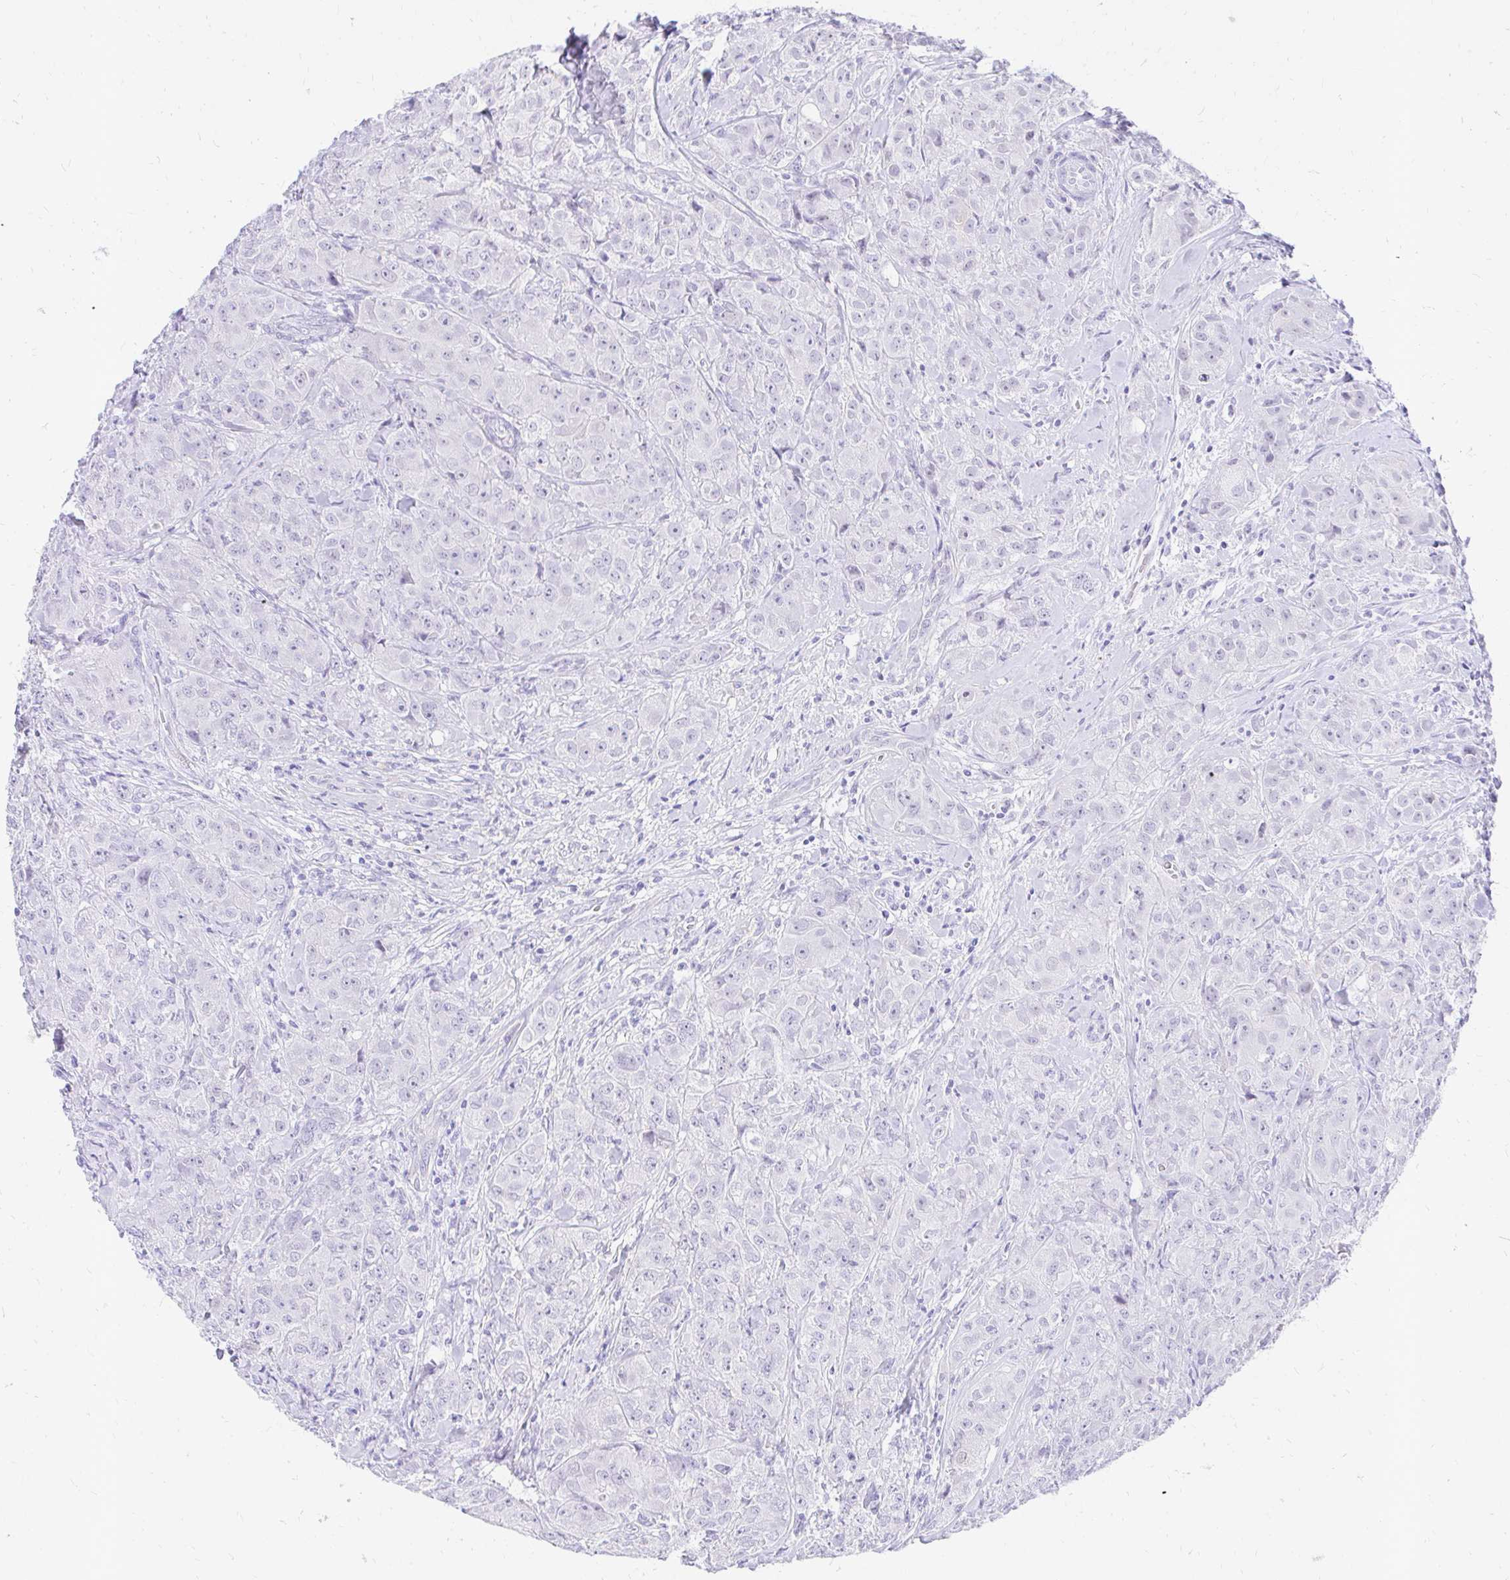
{"staining": {"intensity": "negative", "quantity": "none", "location": "none"}, "tissue": "breast cancer", "cell_type": "Tumor cells", "image_type": "cancer", "snomed": [{"axis": "morphology", "description": "Normal tissue, NOS"}, {"axis": "morphology", "description": "Duct carcinoma"}, {"axis": "topography", "description": "Breast"}], "caption": "An immunohistochemistry image of intraductal carcinoma (breast) is shown. There is no staining in tumor cells of intraductal carcinoma (breast).", "gene": "FATE1", "patient": {"sex": "female", "age": 43}}